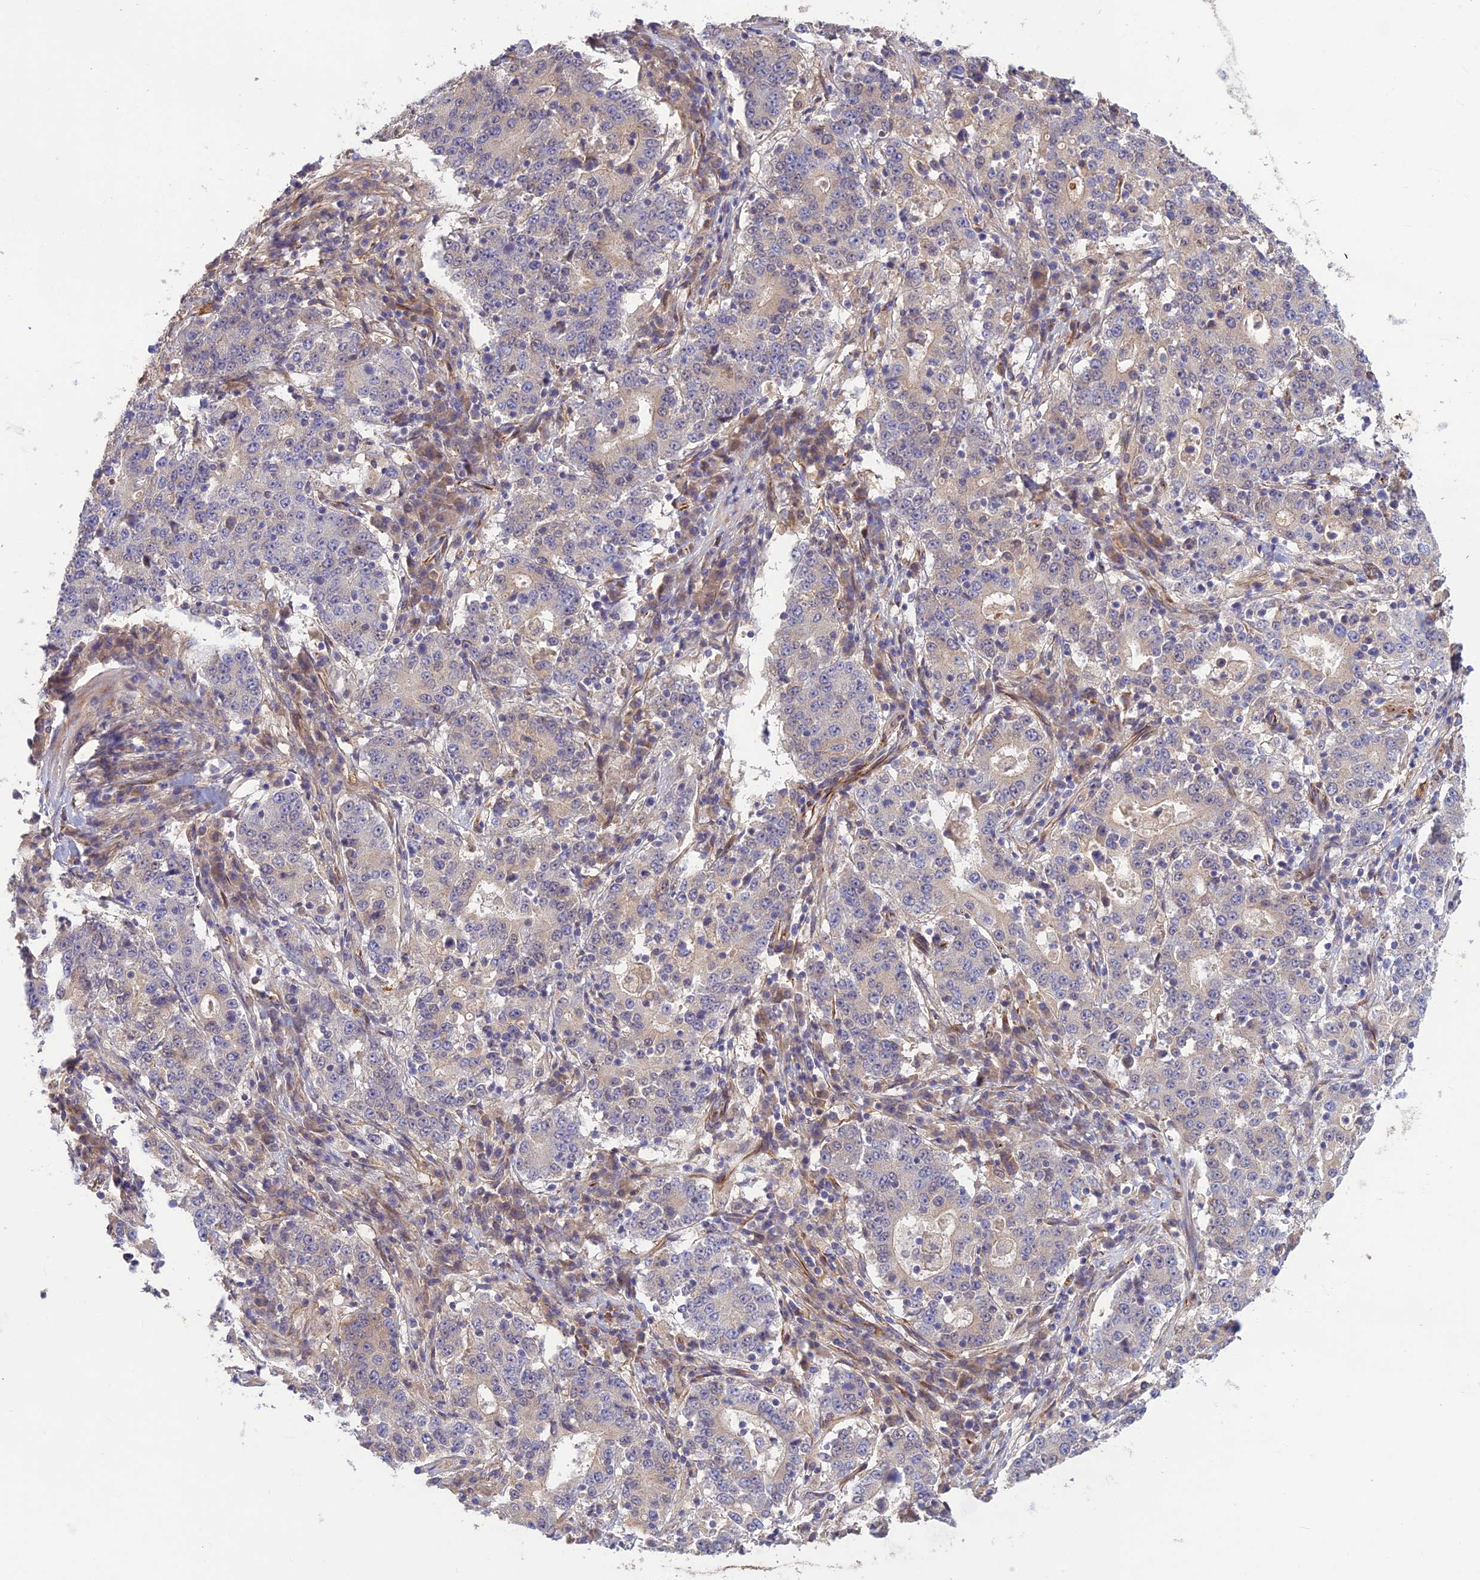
{"staining": {"intensity": "negative", "quantity": "none", "location": "none"}, "tissue": "stomach cancer", "cell_type": "Tumor cells", "image_type": "cancer", "snomed": [{"axis": "morphology", "description": "Adenocarcinoma, NOS"}, {"axis": "topography", "description": "Stomach"}], "caption": "Tumor cells are negative for protein expression in human adenocarcinoma (stomach).", "gene": "ST8SIA5", "patient": {"sex": "male", "age": 59}}